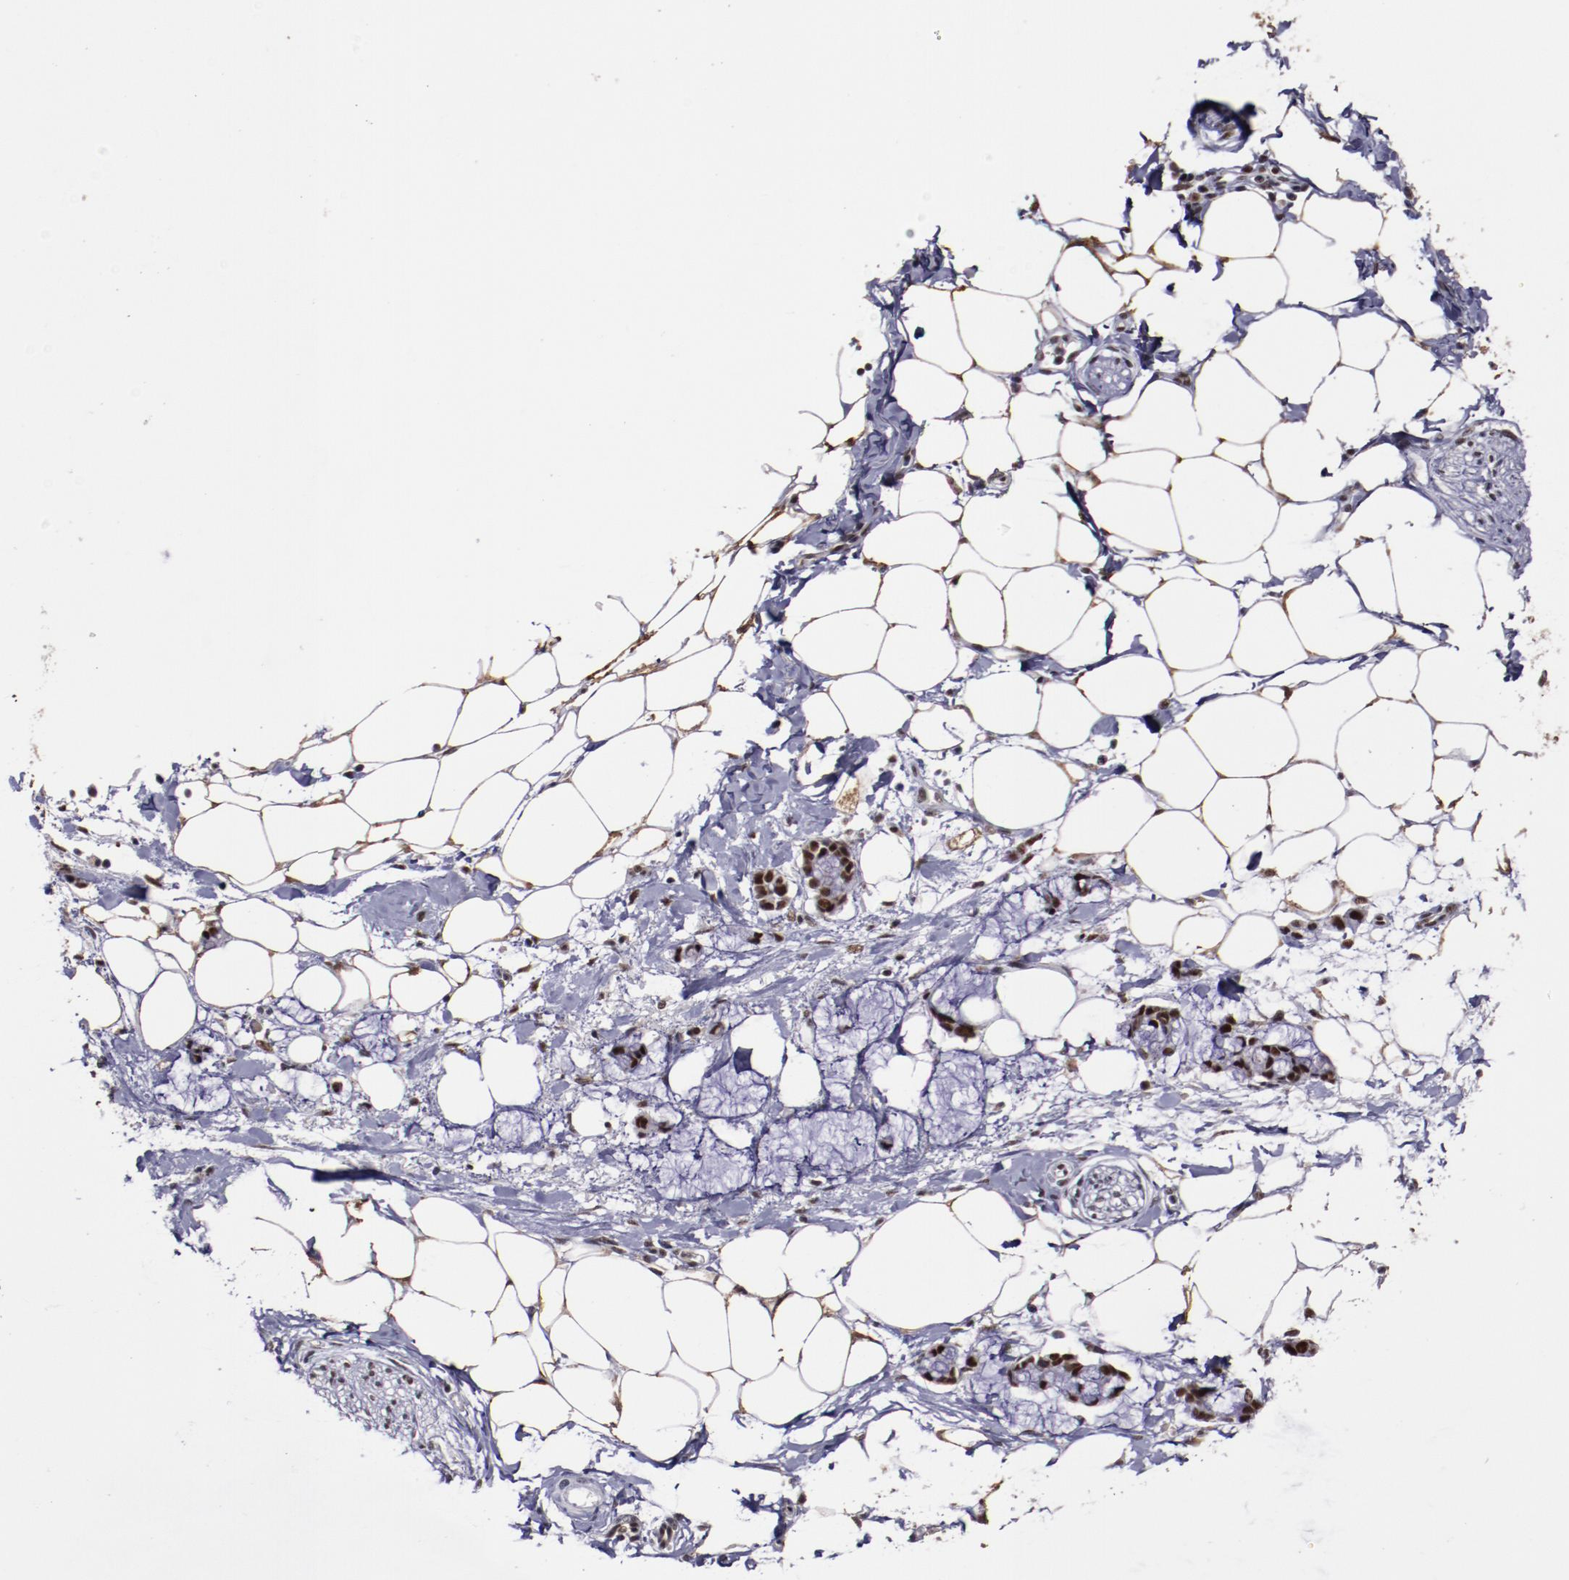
{"staining": {"intensity": "strong", "quantity": ">75%", "location": "nuclear"}, "tissue": "adipose tissue", "cell_type": "Adipocytes", "image_type": "normal", "snomed": [{"axis": "morphology", "description": "Normal tissue, NOS"}, {"axis": "morphology", "description": "Adenocarcinoma, NOS"}, {"axis": "topography", "description": "Colon"}, {"axis": "topography", "description": "Peripheral nerve tissue"}], "caption": "This image displays immunohistochemistry (IHC) staining of normal human adipose tissue, with high strong nuclear staining in about >75% of adipocytes.", "gene": "PPP4R3A", "patient": {"sex": "male", "age": 14}}